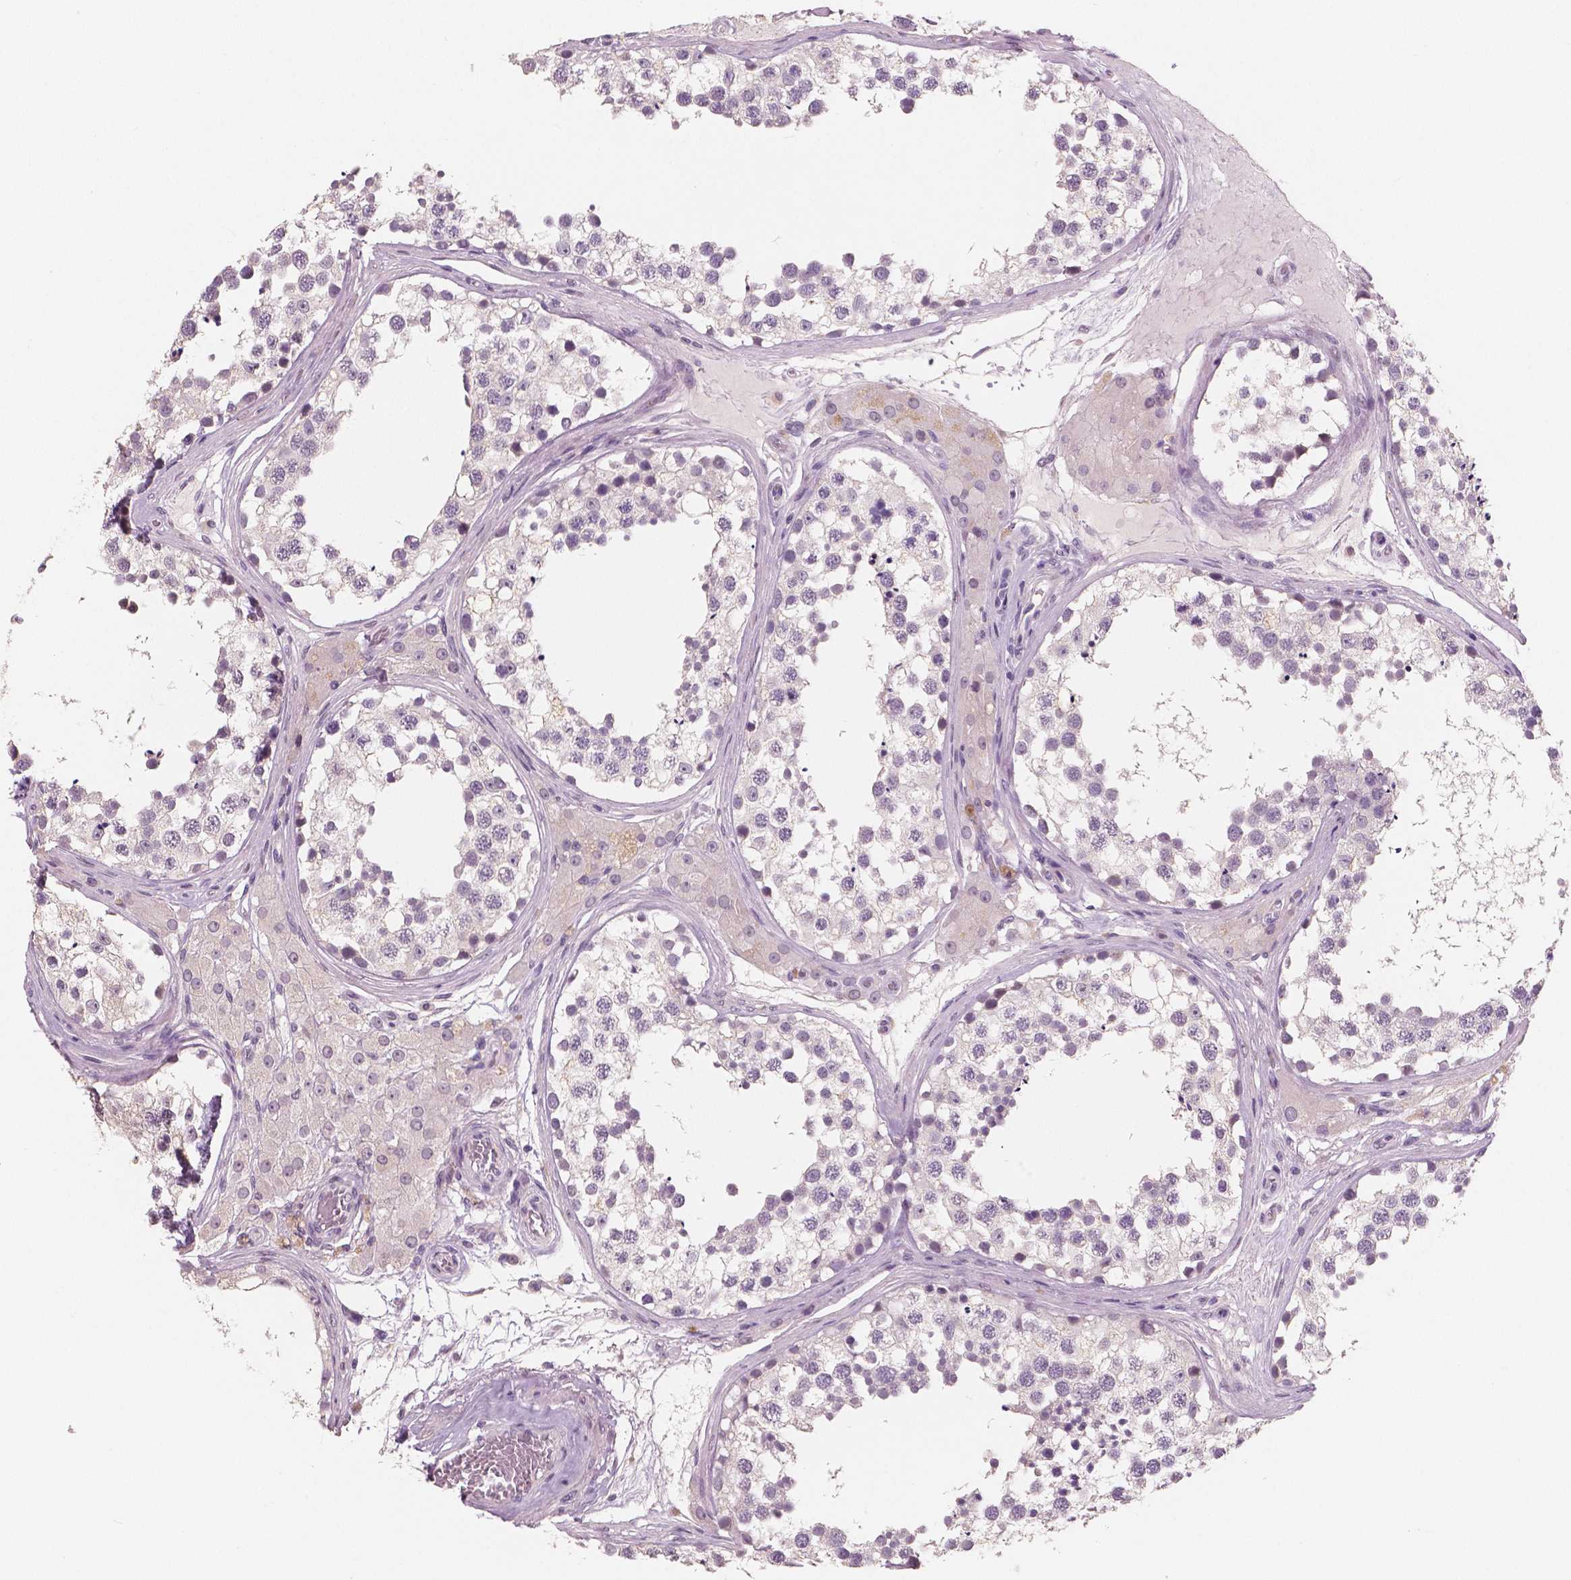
{"staining": {"intensity": "negative", "quantity": "none", "location": "none"}, "tissue": "testis", "cell_type": "Cells in seminiferous ducts", "image_type": "normal", "snomed": [{"axis": "morphology", "description": "Normal tissue, NOS"}, {"axis": "morphology", "description": "Seminoma, NOS"}, {"axis": "topography", "description": "Testis"}], "caption": "Immunohistochemical staining of unremarkable human testis shows no significant positivity in cells in seminiferous ducts. (DAB (3,3'-diaminobenzidine) immunohistochemistry, high magnification).", "gene": "NECAB1", "patient": {"sex": "male", "age": 65}}